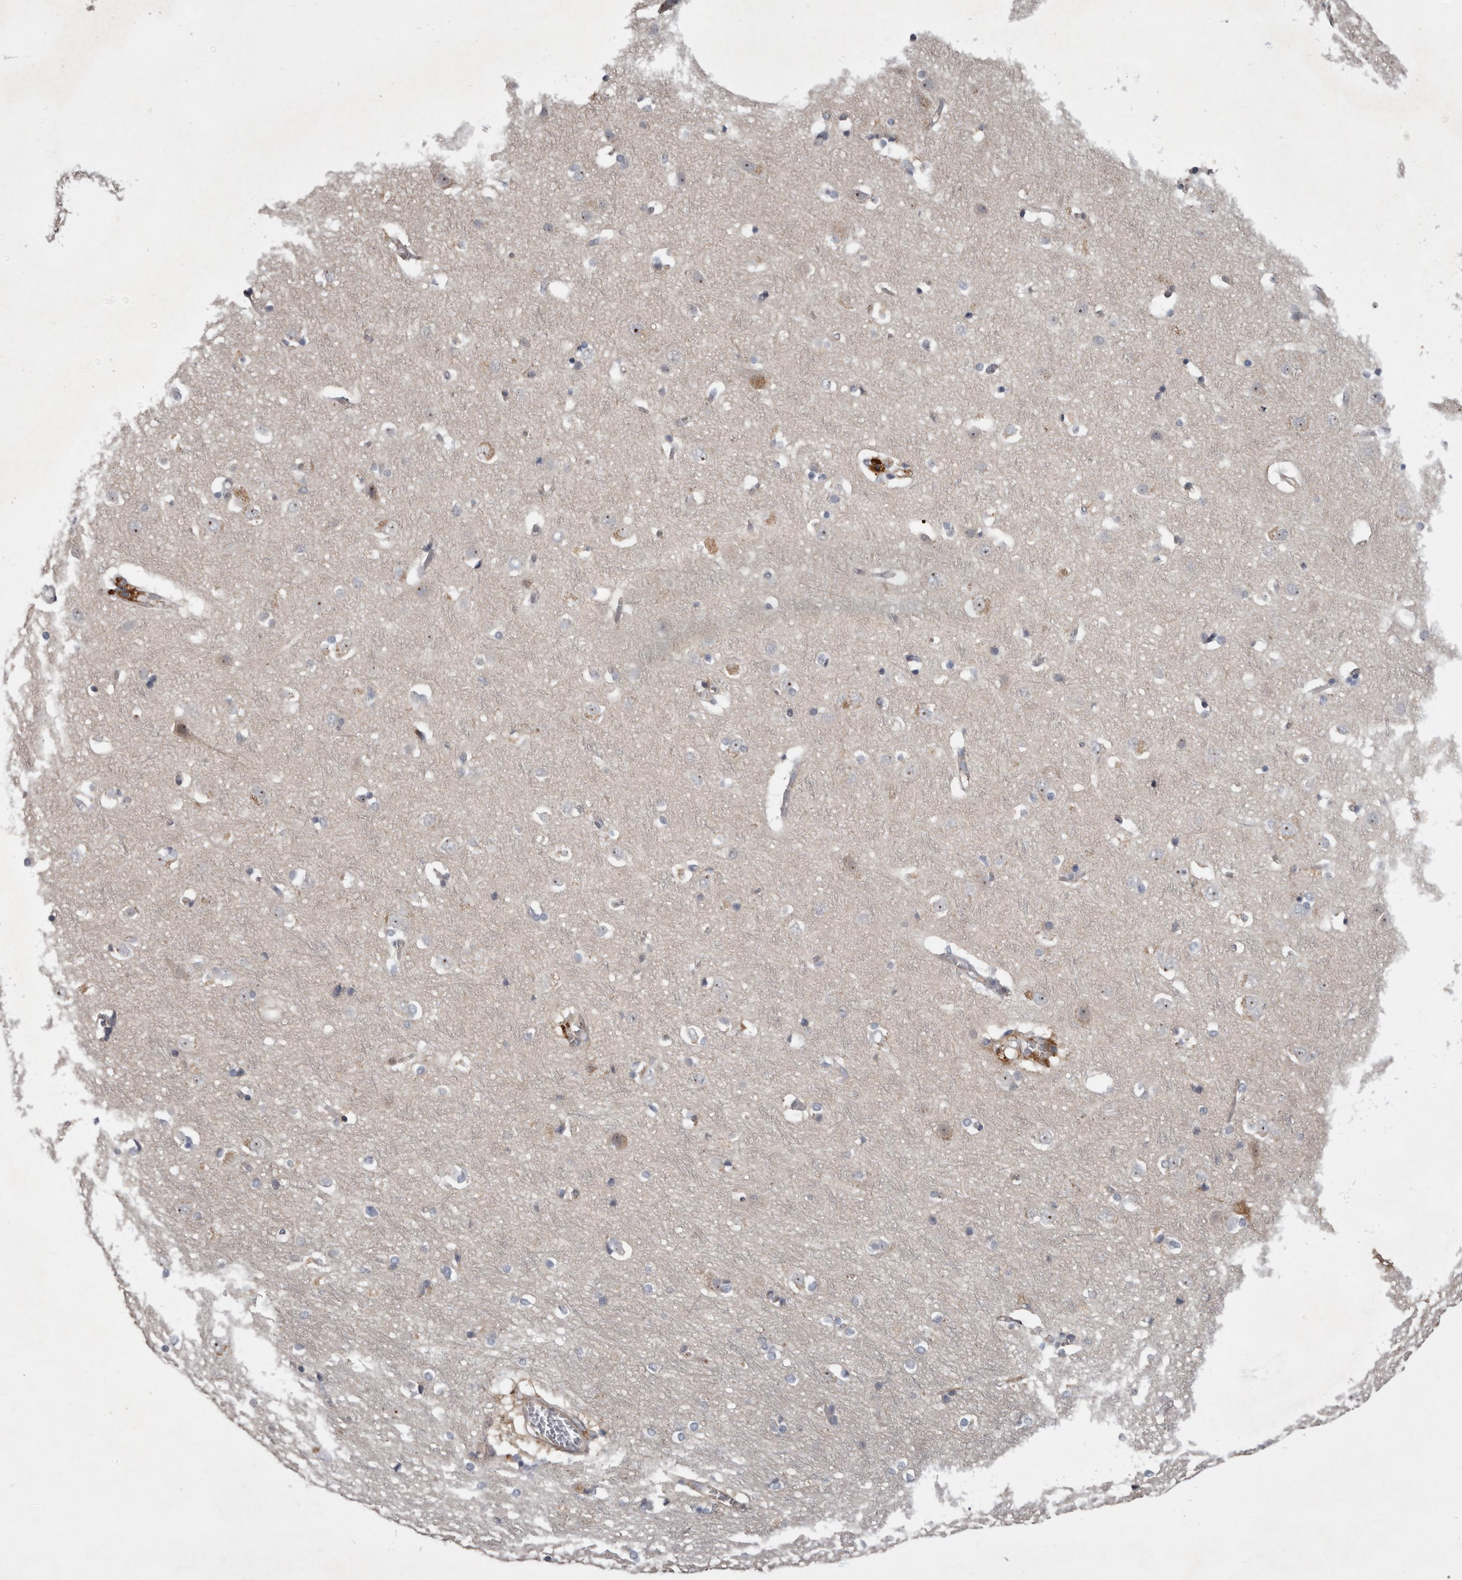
{"staining": {"intensity": "weak", "quantity": "25%-75%", "location": "cytoplasmic/membranous"}, "tissue": "cerebral cortex", "cell_type": "Endothelial cells", "image_type": "normal", "snomed": [{"axis": "morphology", "description": "Normal tissue, NOS"}, {"axis": "topography", "description": "Cerebral cortex"}], "caption": "An immunohistochemistry photomicrograph of normal tissue is shown. Protein staining in brown highlights weak cytoplasmic/membranous positivity in cerebral cortex within endothelial cells.", "gene": "TTC39A", "patient": {"sex": "male", "age": 54}}